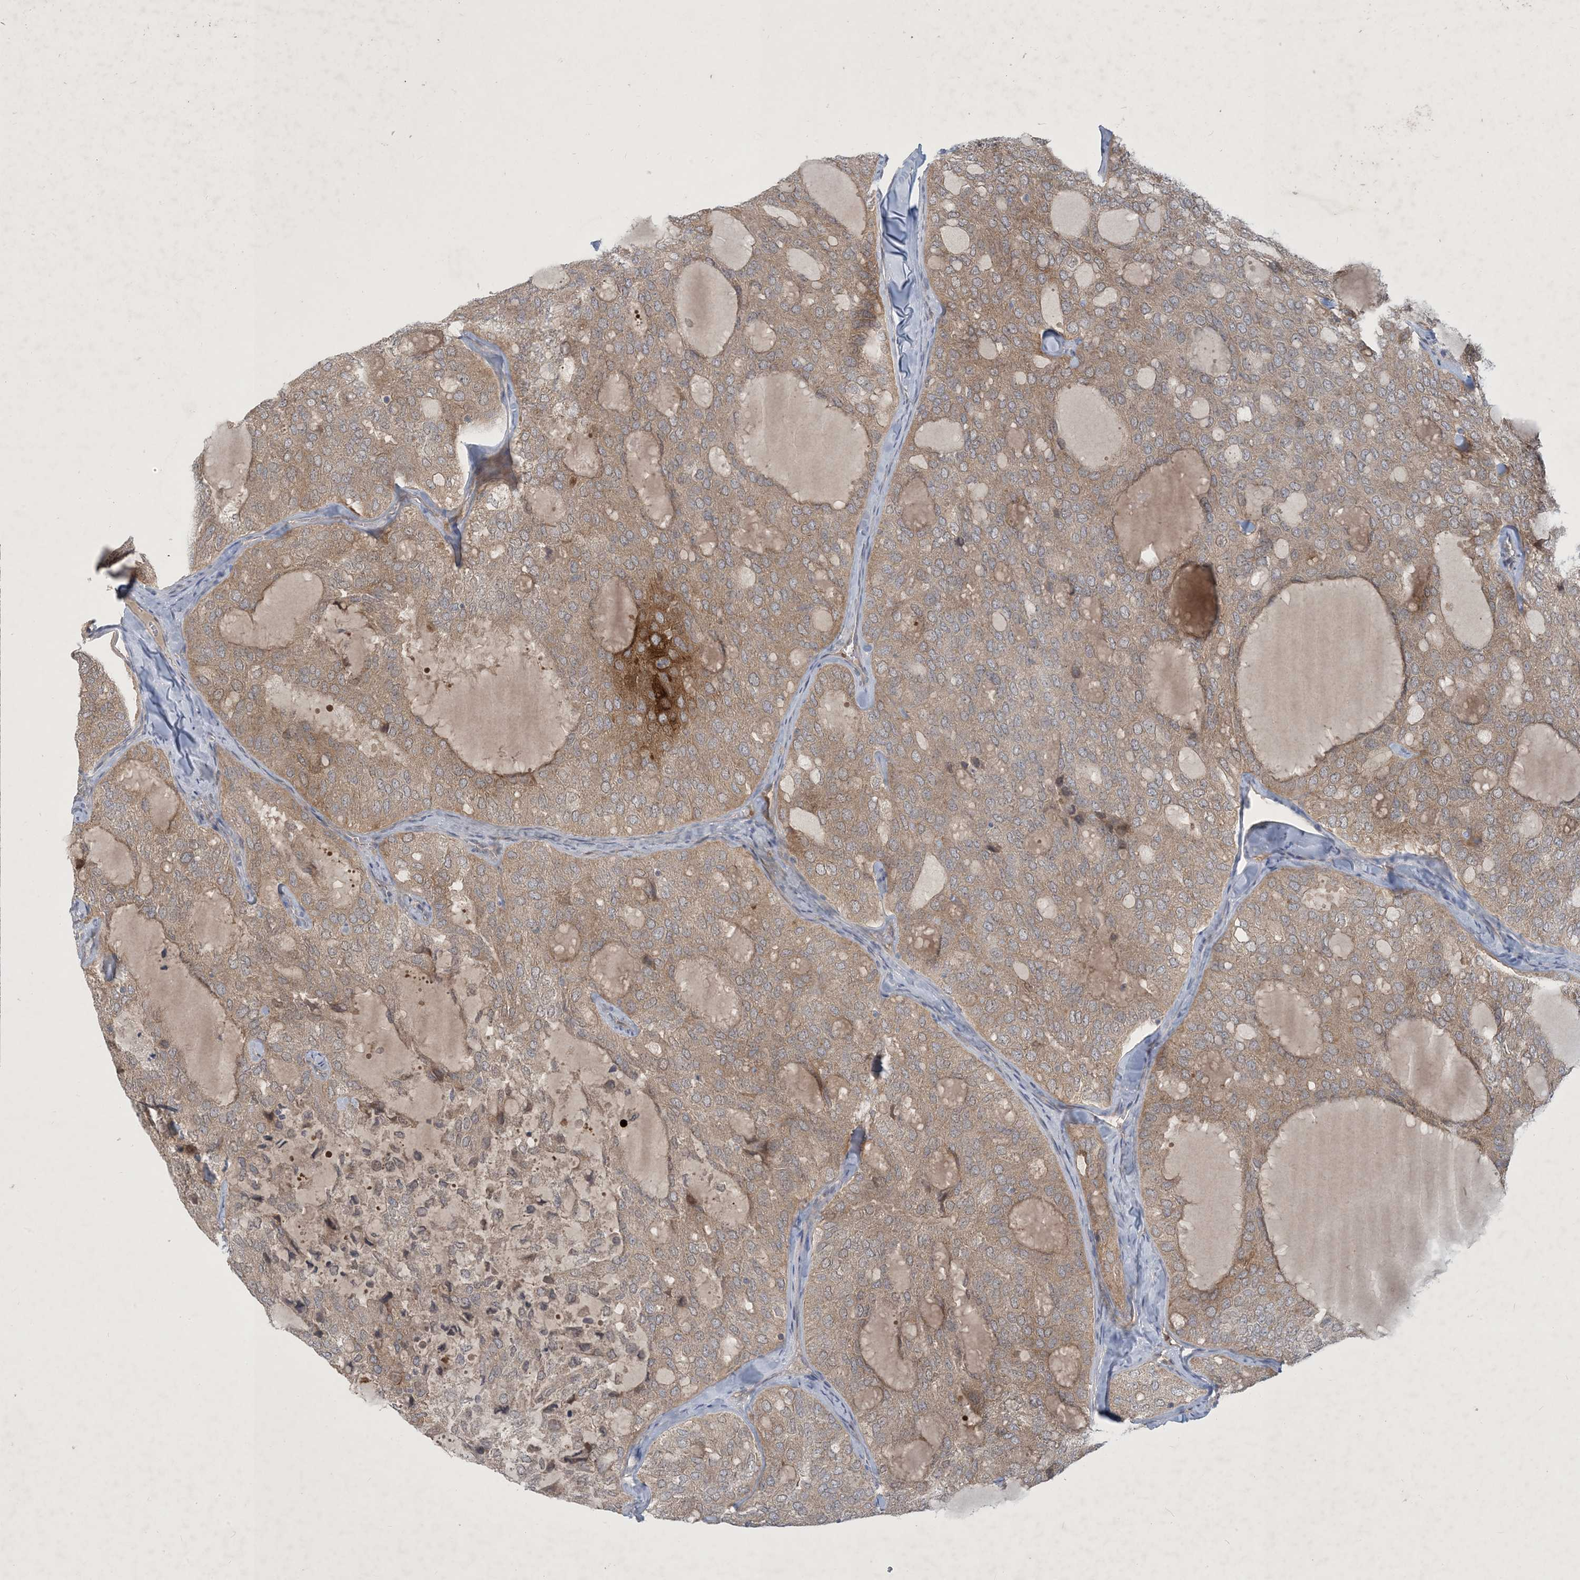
{"staining": {"intensity": "moderate", "quantity": ">75%", "location": "cytoplasmic/membranous"}, "tissue": "thyroid cancer", "cell_type": "Tumor cells", "image_type": "cancer", "snomed": [{"axis": "morphology", "description": "Follicular adenoma carcinoma, NOS"}, {"axis": "topography", "description": "Thyroid gland"}], "caption": "The photomicrograph exhibits a brown stain indicating the presence of a protein in the cytoplasmic/membranous of tumor cells in follicular adenoma carcinoma (thyroid). Immunohistochemistry stains the protein in brown and the nuclei are stained blue.", "gene": "CDS1", "patient": {"sex": "male", "age": 75}}